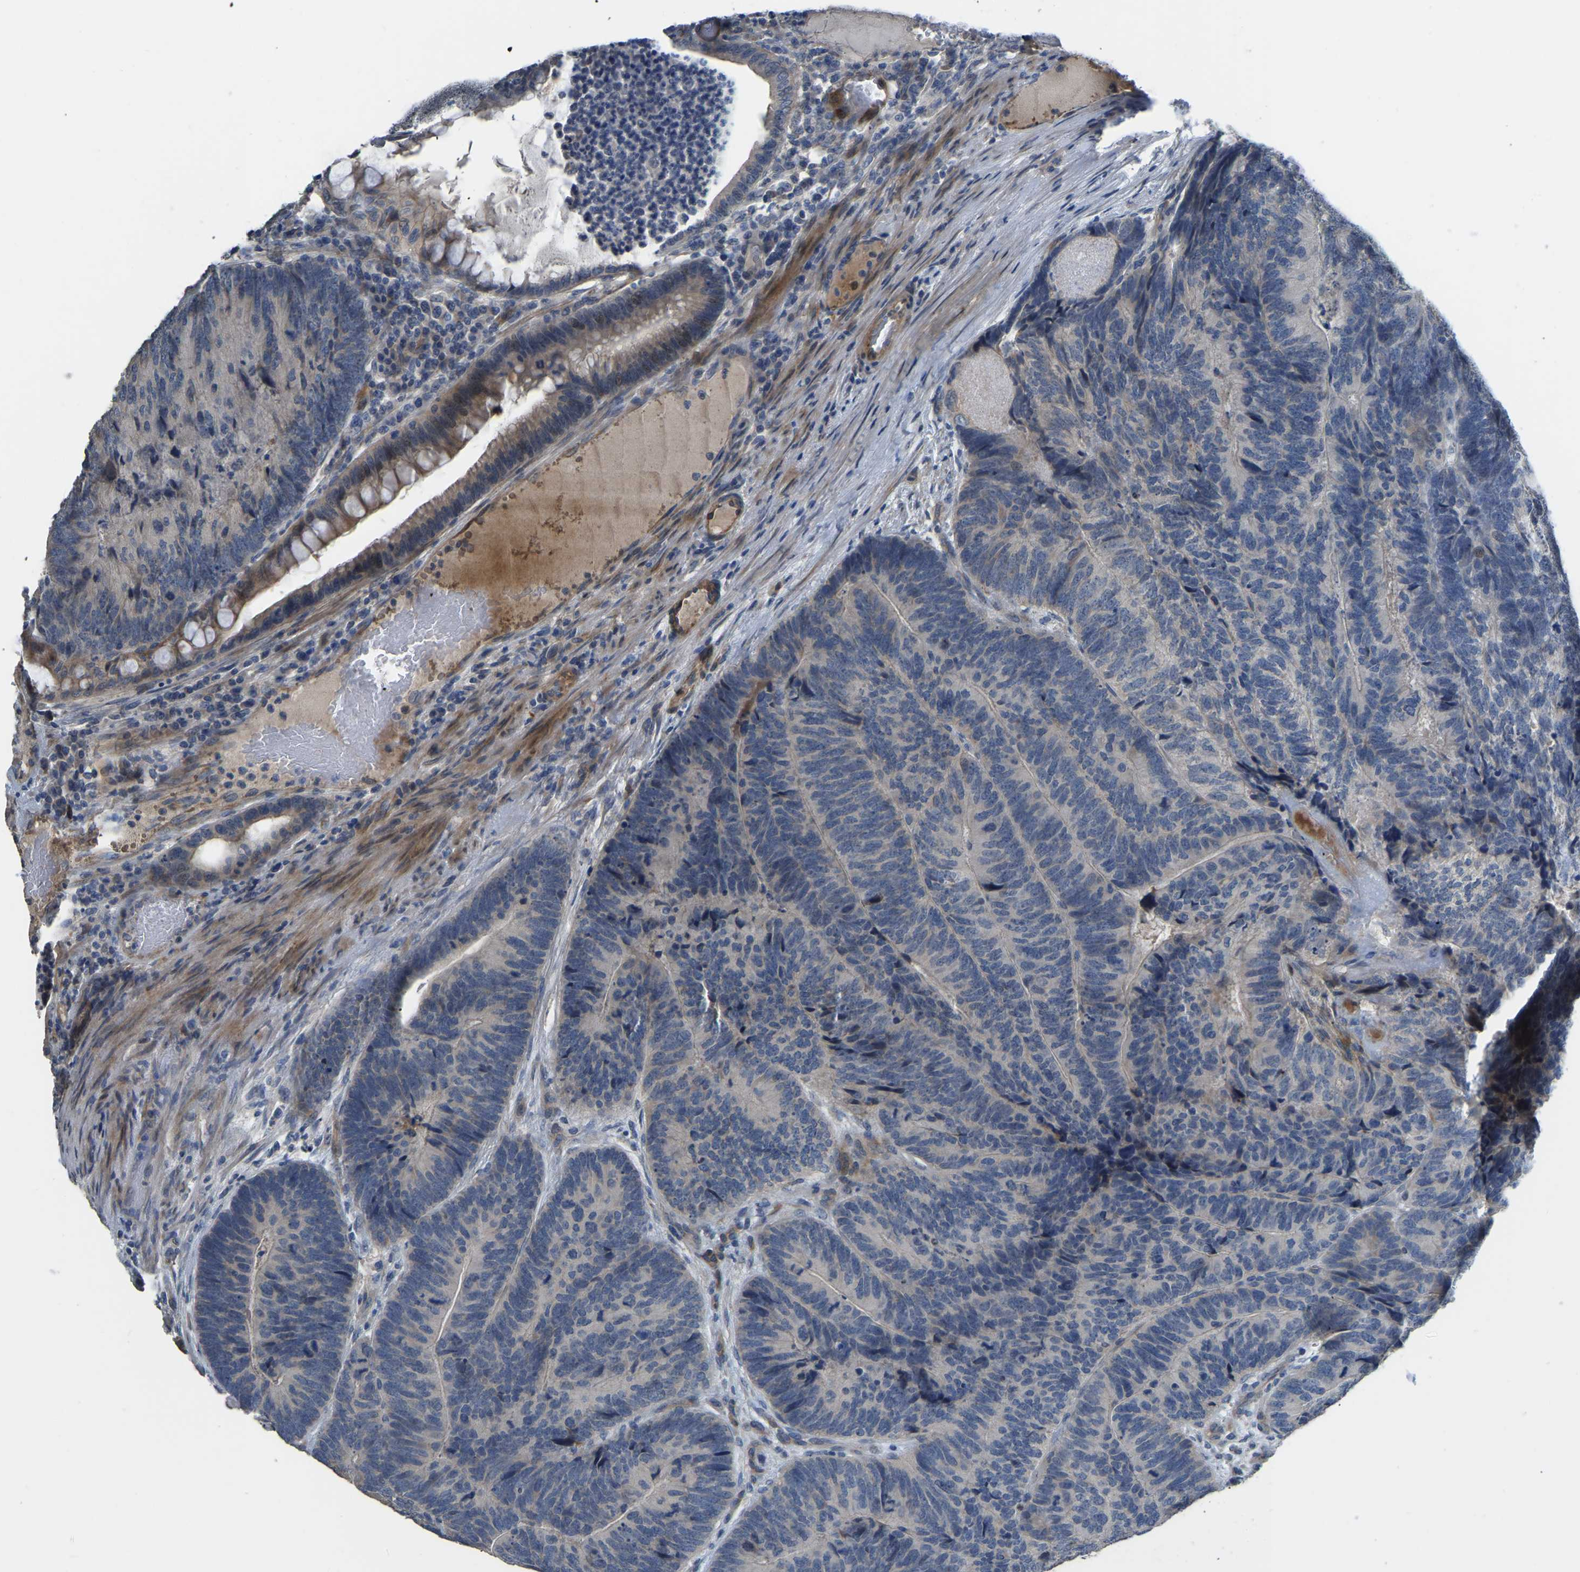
{"staining": {"intensity": "weak", "quantity": "<25%", "location": "cytoplasmic/membranous"}, "tissue": "colorectal cancer", "cell_type": "Tumor cells", "image_type": "cancer", "snomed": [{"axis": "morphology", "description": "Adenocarcinoma, NOS"}, {"axis": "topography", "description": "Colon"}], "caption": "Immunohistochemistry histopathology image of colorectal adenocarcinoma stained for a protein (brown), which shows no expression in tumor cells.", "gene": "HIGD2B", "patient": {"sex": "female", "age": 67}}